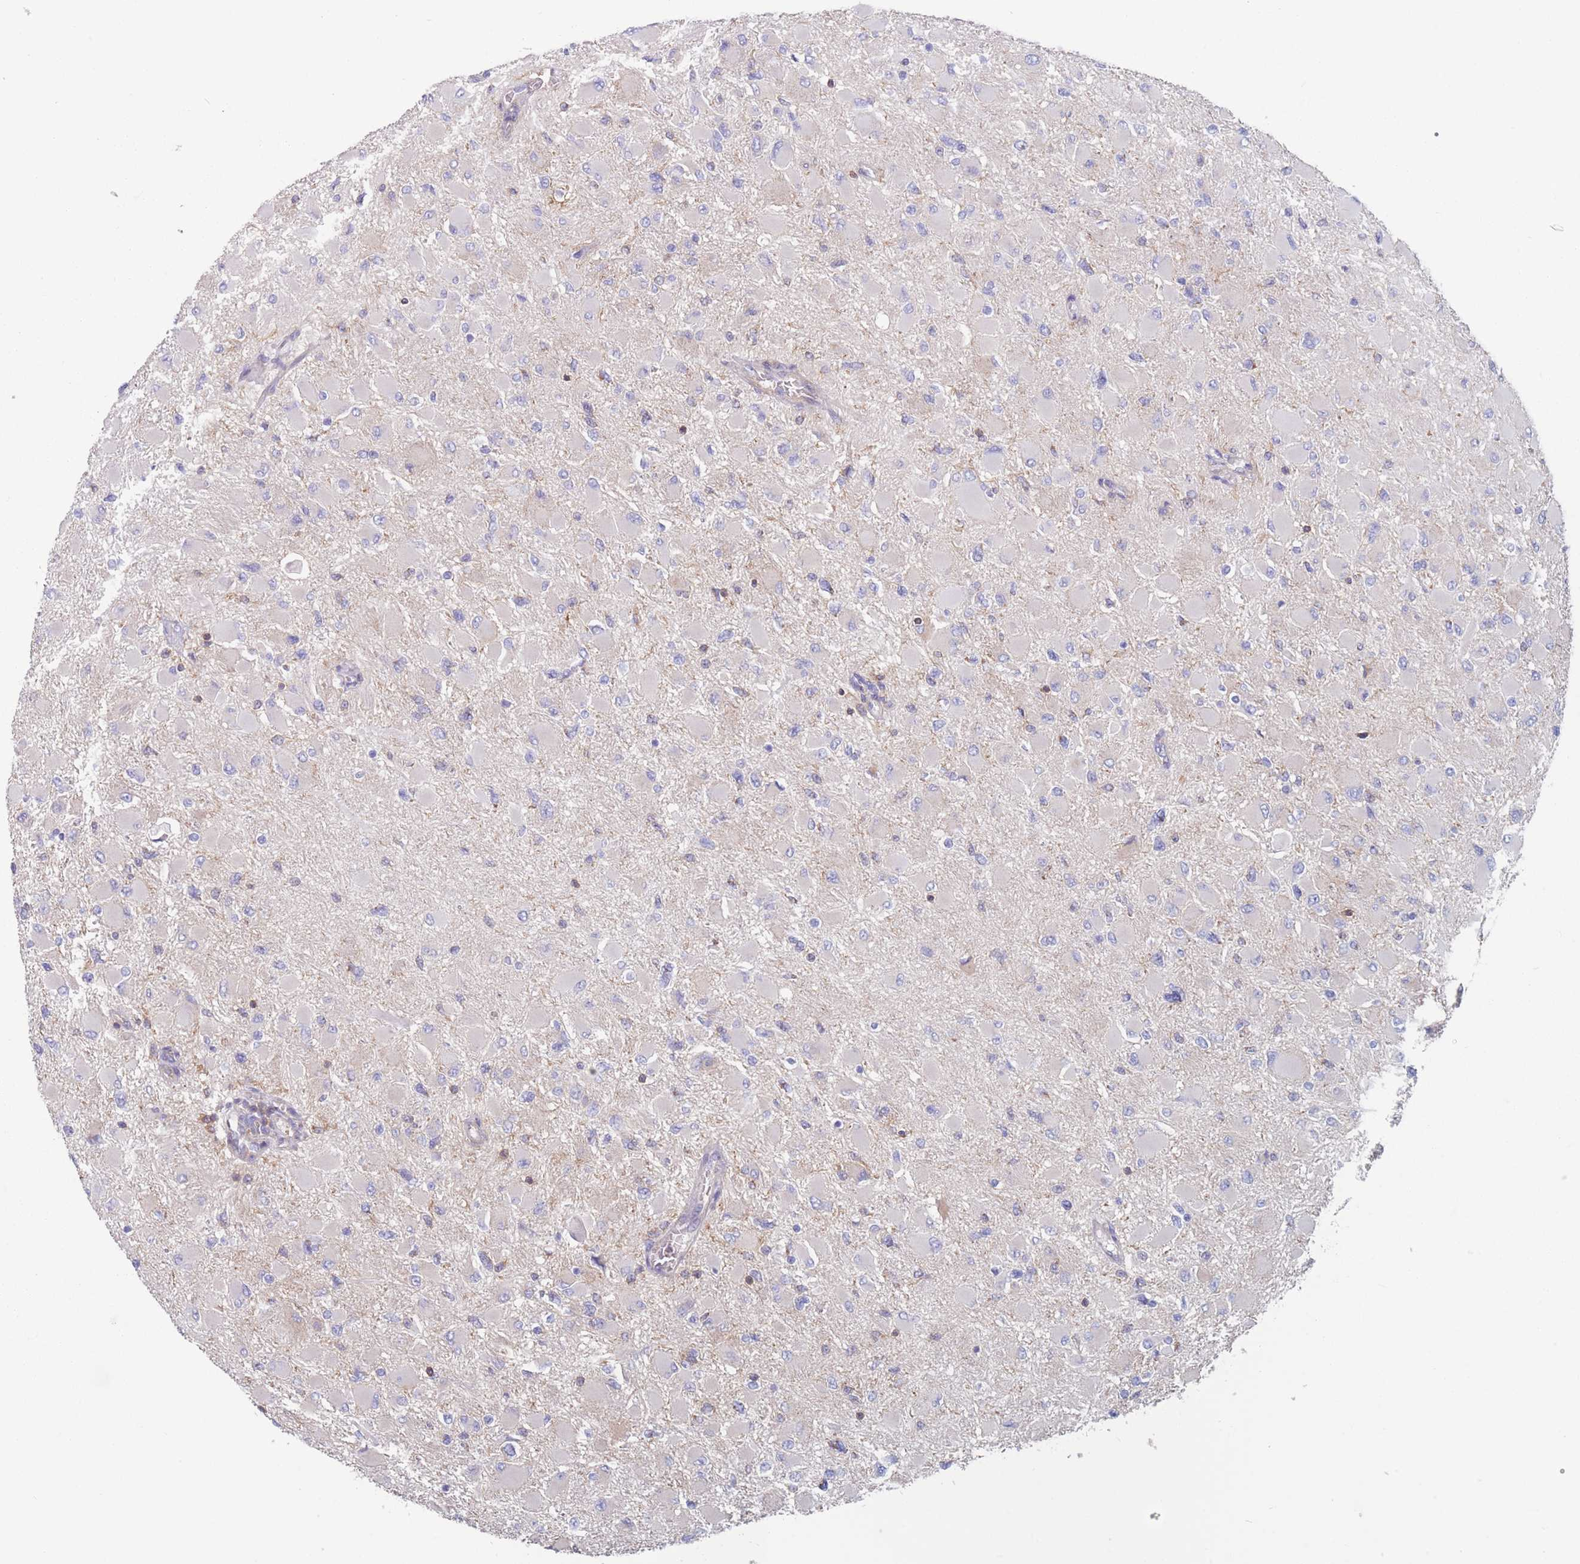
{"staining": {"intensity": "negative", "quantity": "none", "location": "none"}, "tissue": "glioma", "cell_type": "Tumor cells", "image_type": "cancer", "snomed": [{"axis": "morphology", "description": "Glioma, malignant, High grade"}, {"axis": "topography", "description": "Cerebral cortex"}], "caption": "High magnification brightfield microscopy of malignant high-grade glioma stained with DAB (brown) and counterstained with hematoxylin (blue): tumor cells show no significant positivity.", "gene": "ADH1A", "patient": {"sex": "female", "age": 36}}